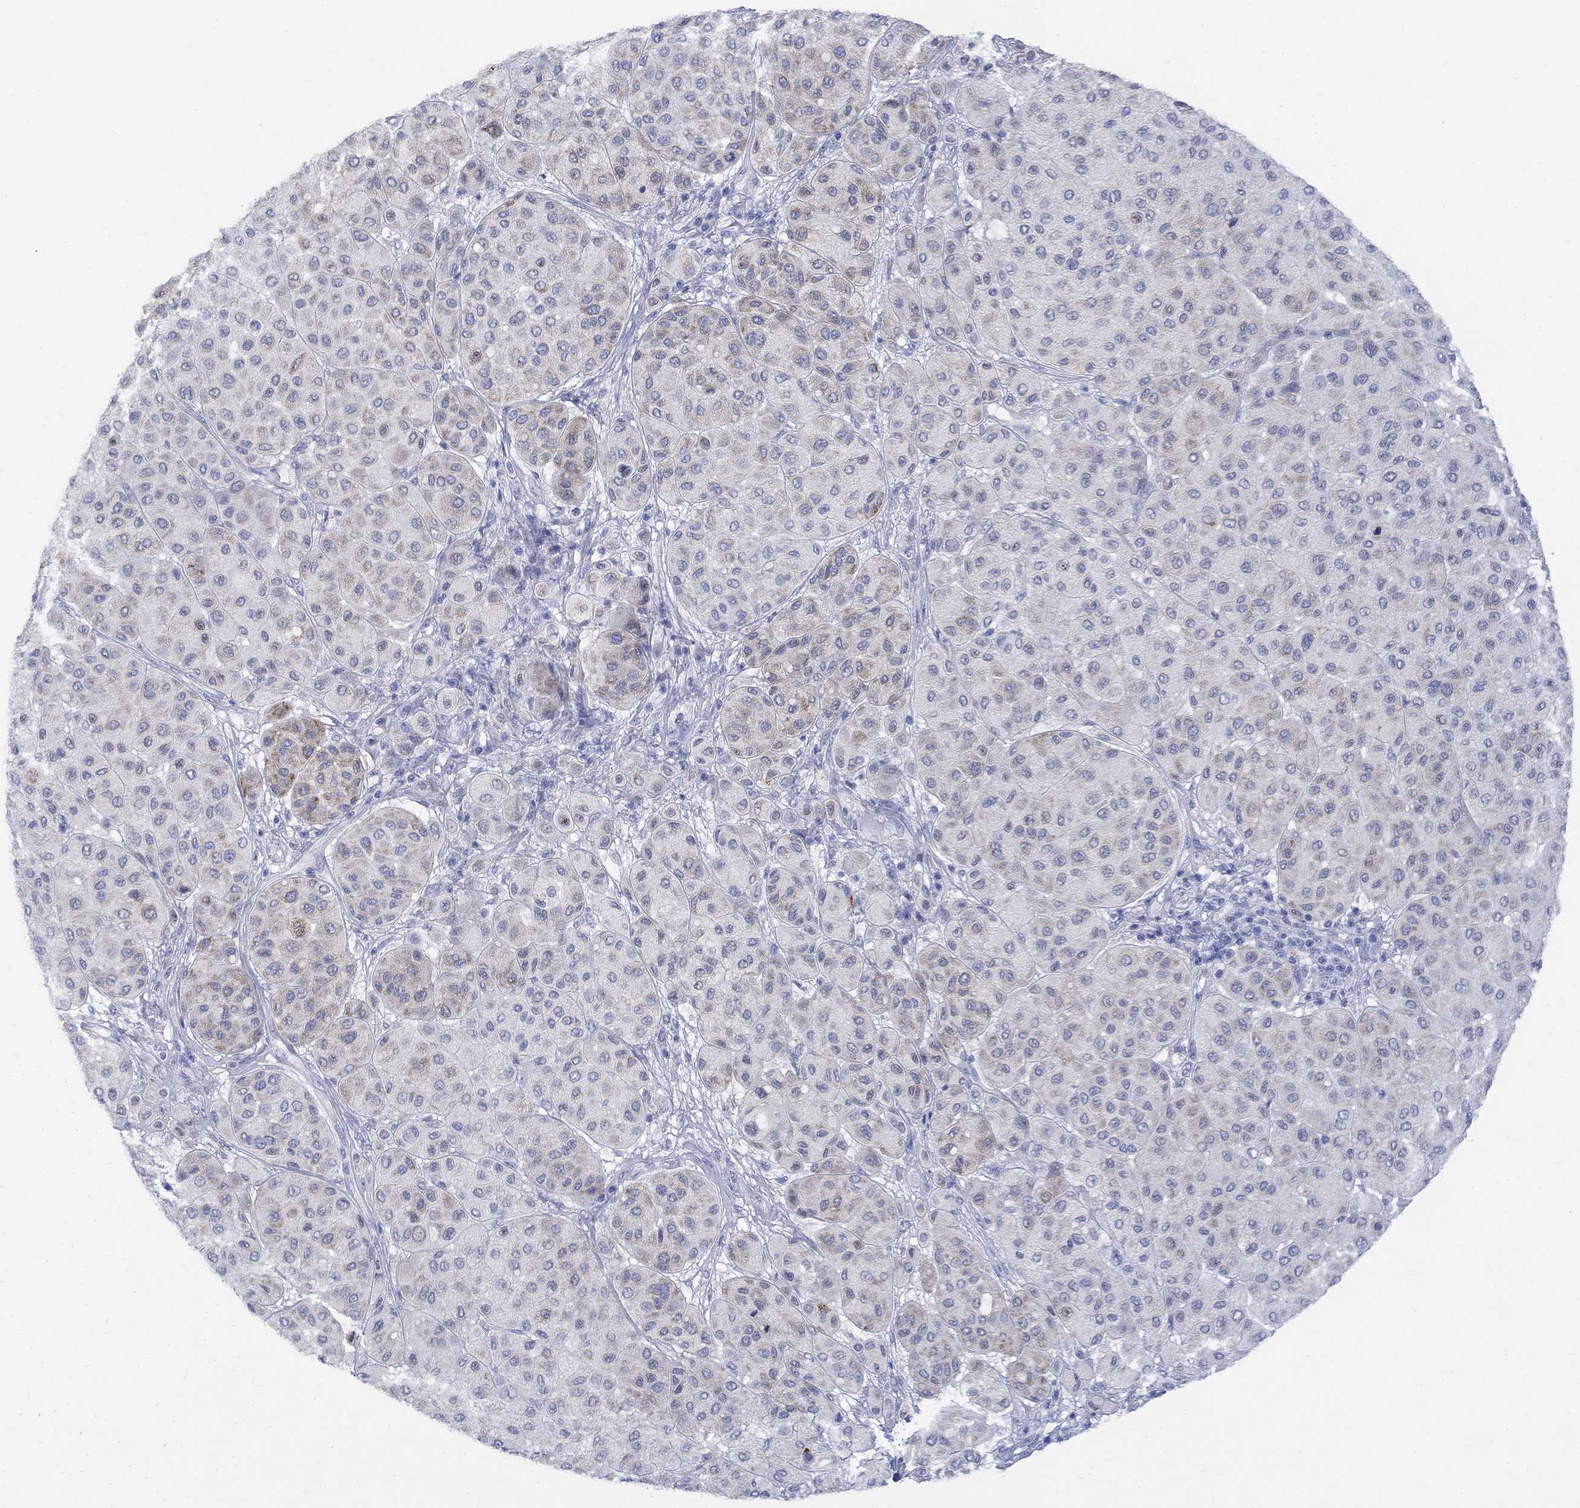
{"staining": {"intensity": "weak", "quantity": "25%-75%", "location": "cytoplasmic/membranous"}, "tissue": "melanoma", "cell_type": "Tumor cells", "image_type": "cancer", "snomed": [{"axis": "morphology", "description": "Malignant melanoma, Metastatic site"}, {"axis": "topography", "description": "Smooth muscle"}], "caption": "Melanoma stained for a protein (brown) displays weak cytoplasmic/membranous positive positivity in about 25%-75% of tumor cells.", "gene": "MYL1", "patient": {"sex": "male", "age": 41}}